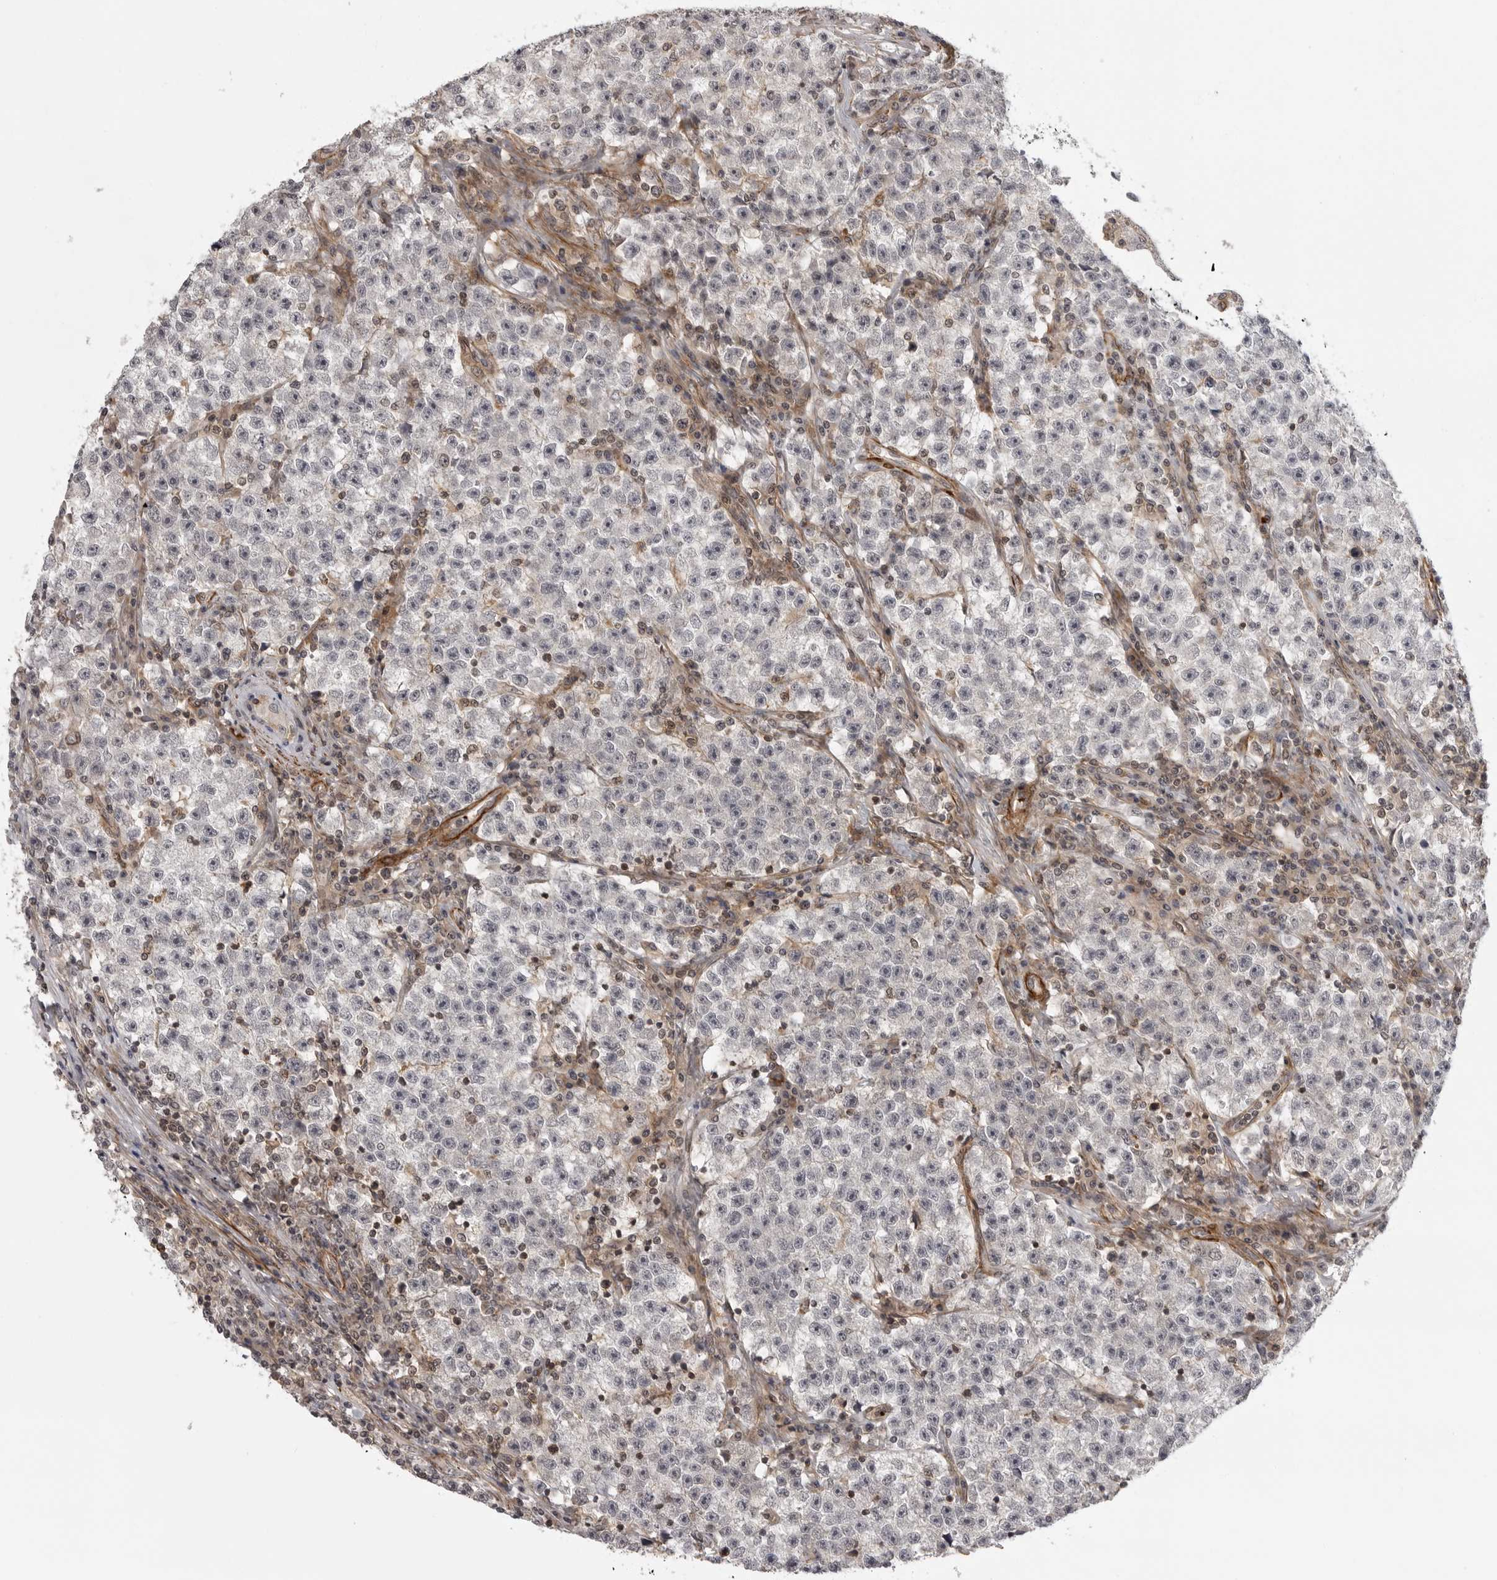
{"staining": {"intensity": "negative", "quantity": "none", "location": "none"}, "tissue": "testis cancer", "cell_type": "Tumor cells", "image_type": "cancer", "snomed": [{"axis": "morphology", "description": "Seminoma, NOS"}, {"axis": "topography", "description": "Testis"}], "caption": "This is a micrograph of immunohistochemistry (IHC) staining of seminoma (testis), which shows no positivity in tumor cells.", "gene": "TUT4", "patient": {"sex": "male", "age": 22}}